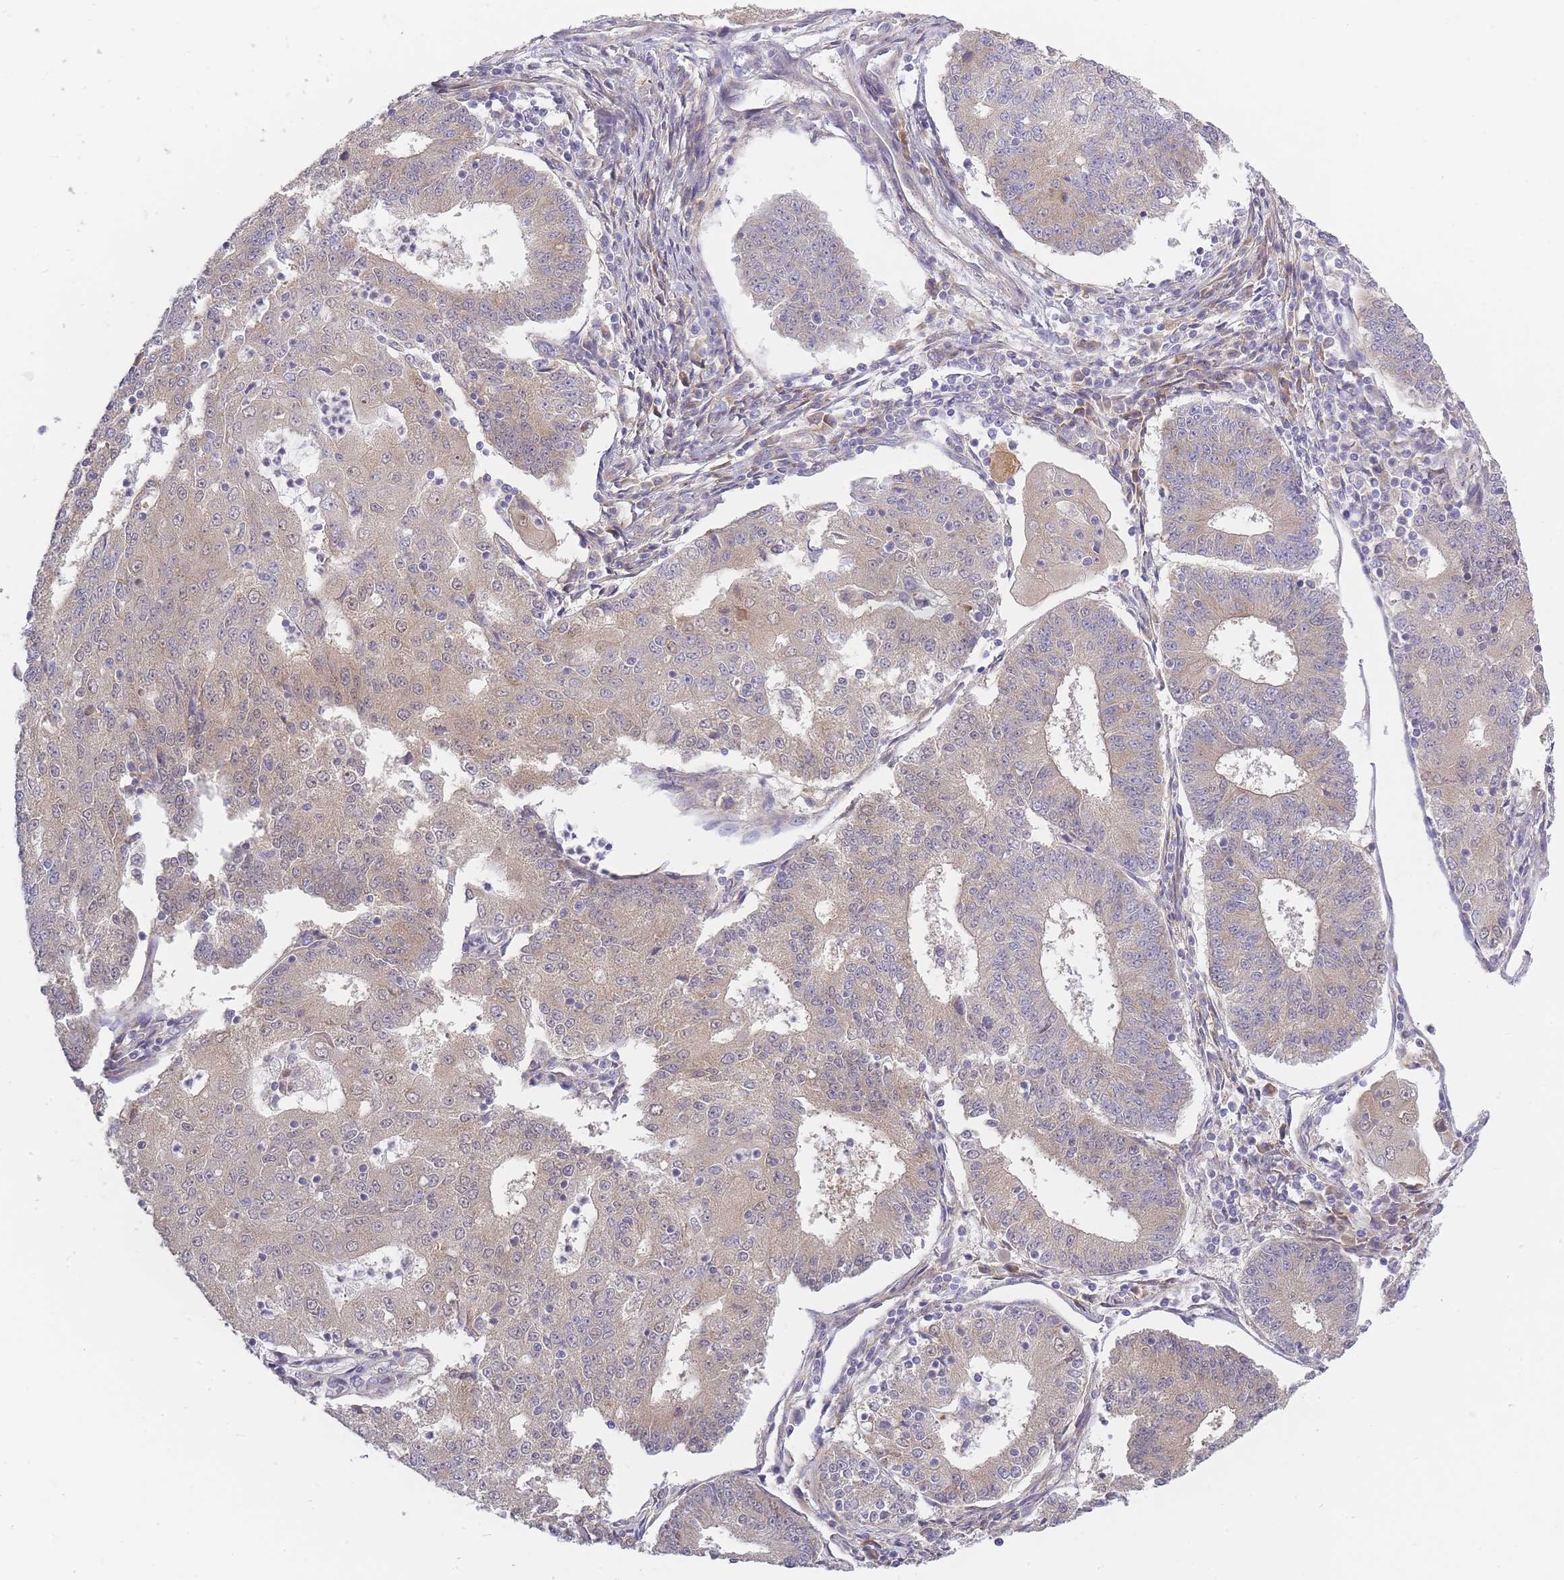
{"staining": {"intensity": "weak", "quantity": "<25%", "location": "cytoplasmic/membranous"}, "tissue": "endometrial cancer", "cell_type": "Tumor cells", "image_type": "cancer", "snomed": [{"axis": "morphology", "description": "Adenocarcinoma, NOS"}, {"axis": "topography", "description": "Endometrium"}], "caption": "Endometrial adenocarcinoma was stained to show a protein in brown. There is no significant expression in tumor cells. Brightfield microscopy of immunohistochemistry (IHC) stained with DAB (brown) and hematoxylin (blue), captured at high magnification.", "gene": "AP3M2", "patient": {"sex": "female", "age": 56}}